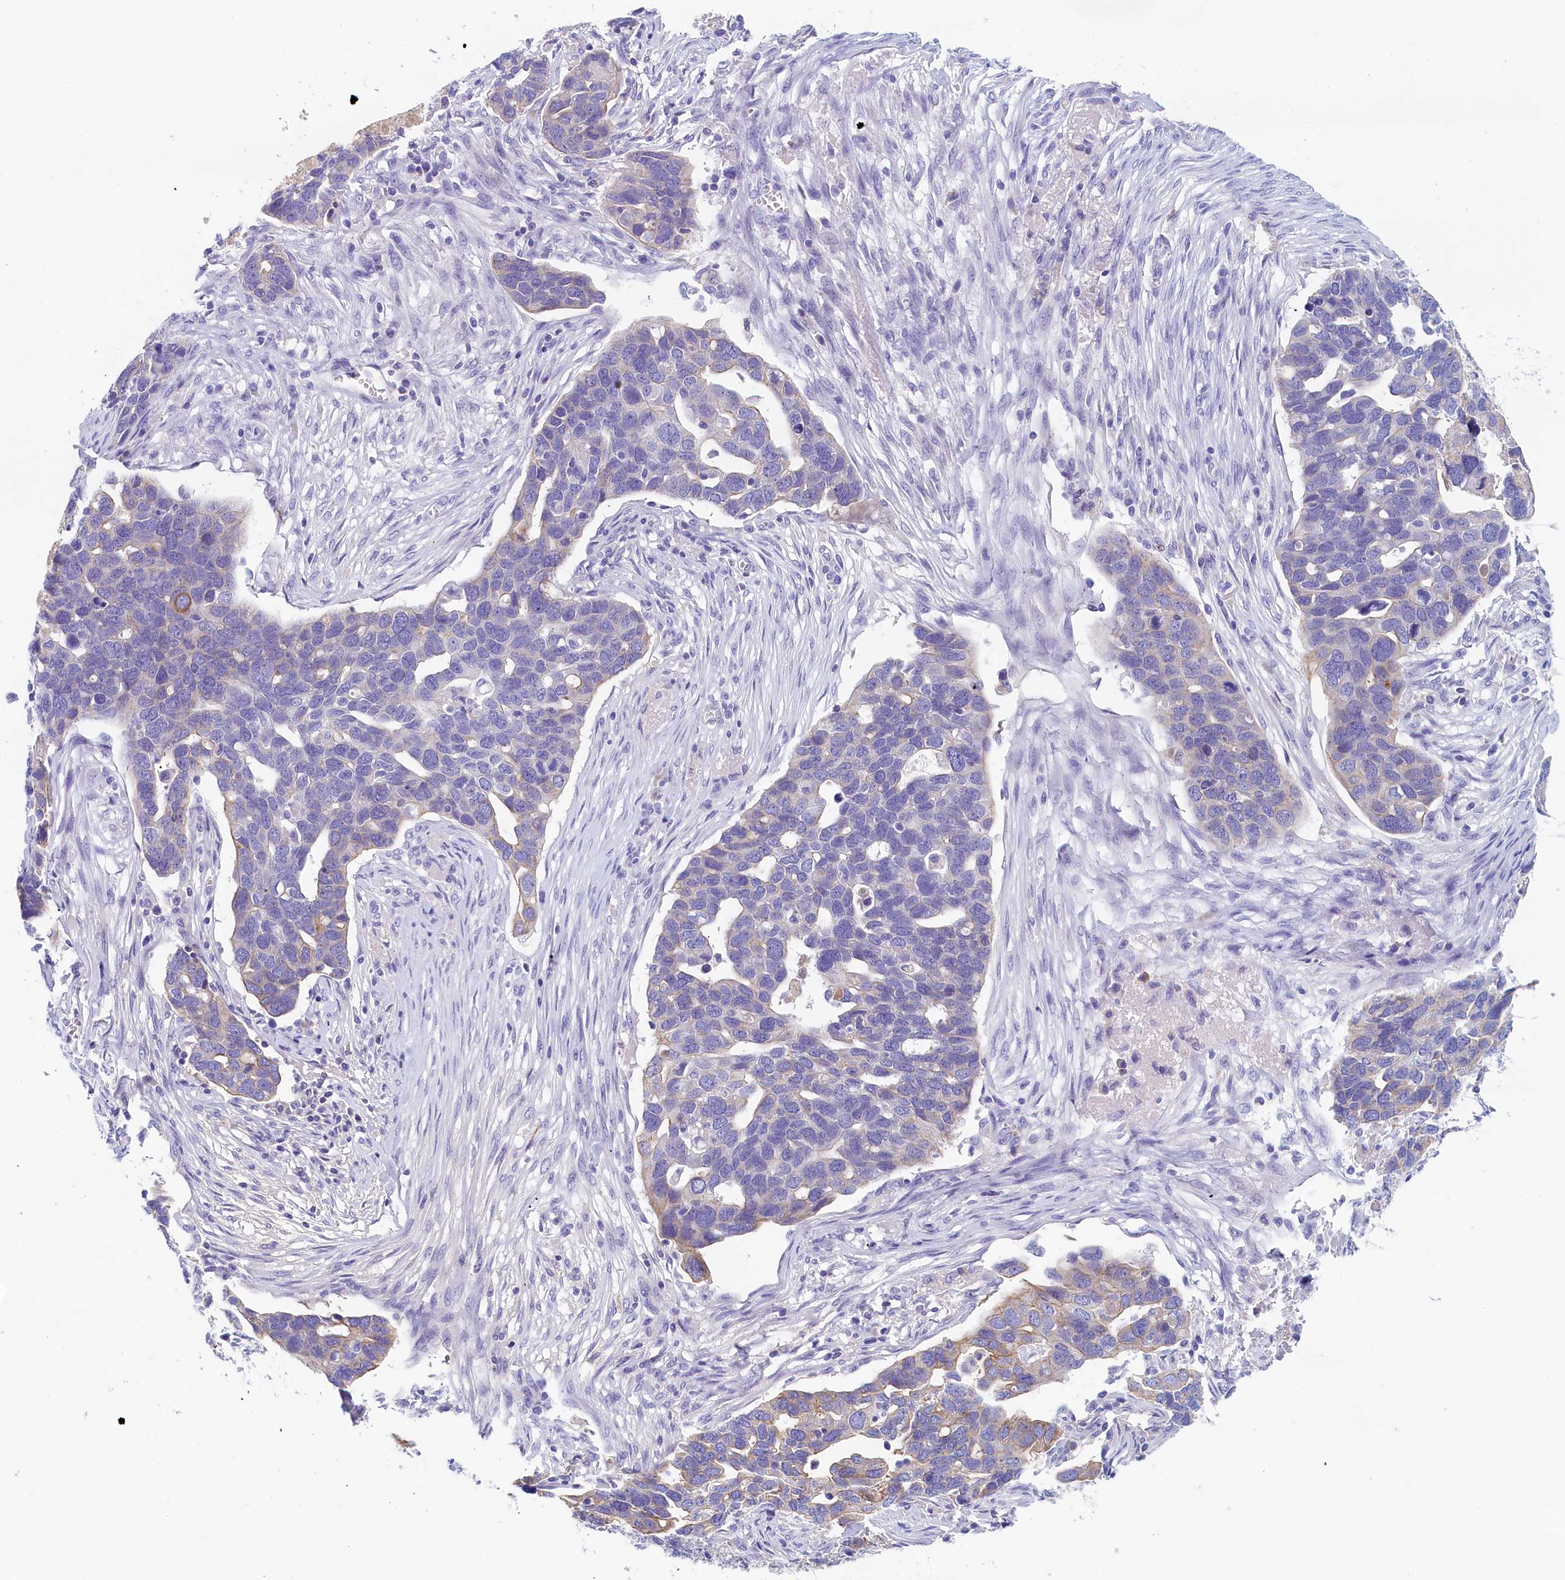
{"staining": {"intensity": "weak", "quantity": "<25%", "location": "cytoplasmic/membranous"}, "tissue": "ovarian cancer", "cell_type": "Tumor cells", "image_type": "cancer", "snomed": [{"axis": "morphology", "description": "Cystadenocarcinoma, serous, NOS"}, {"axis": "topography", "description": "Ovary"}], "caption": "A photomicrograph of ovarian cancer (serous cystadenocarcinoma) stained for a protein shows no brown staining in tumor cells. (Brightfield microscopy of DAB (3,3'-diaminobenzidine) immunohistochemistry at high magnification).", "gene": "GUCA1C", "patient": {"sex": "female", "age": 54}}